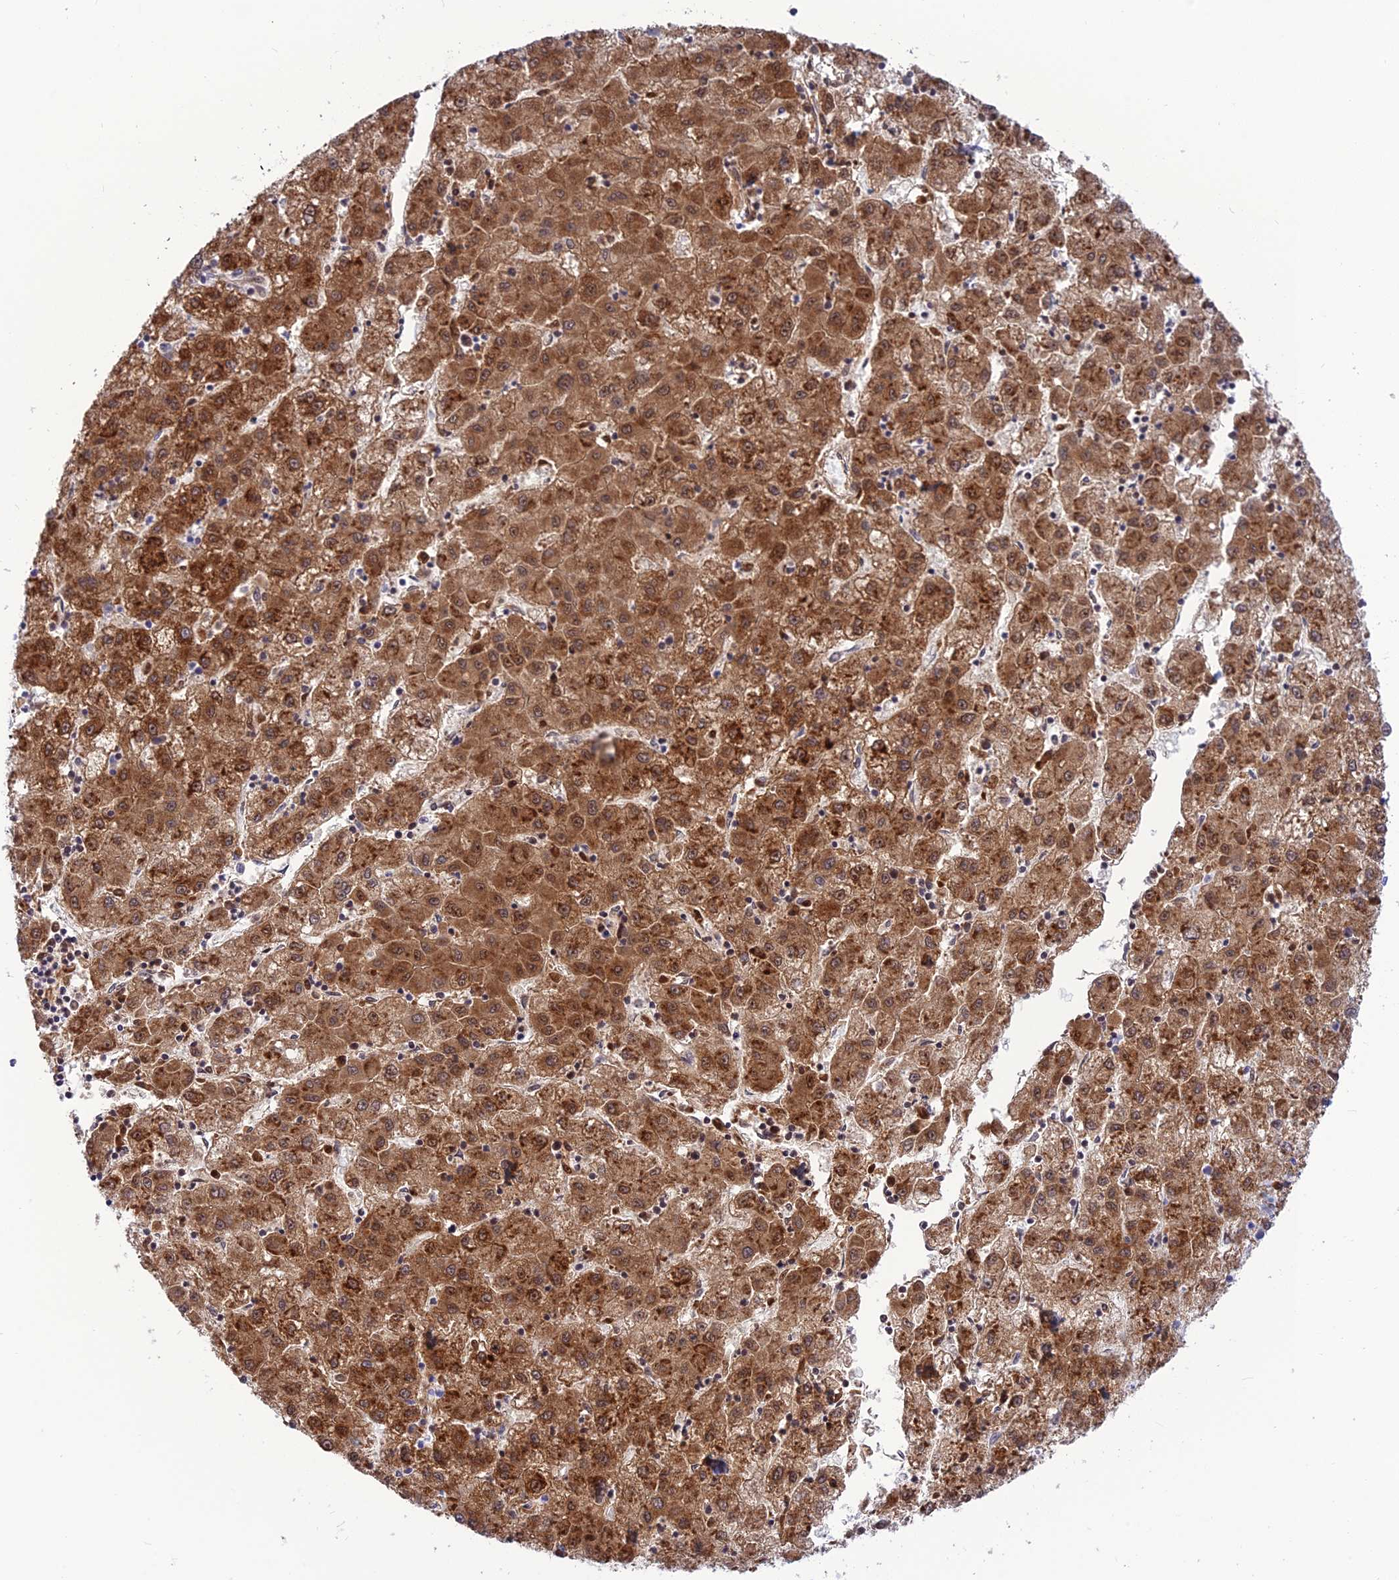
{"staining": {"intensity": "moderate", "quantity": ">75%", "location": "cytoplasmic/membranous"}, "tissue": "liver cancer", "cell_type": "Tumor cells", "image_type": "cancer", "snomed": [{"axis": "morphology", "description": "Carcinoma, Hepatocellular, NOS"}, {"axis": "topography", "description": "Liver"}], "caption": "An image of liver cancer stained for a protein reveals moderate cytoplasmic/membranous brown staining in tumor cells. (Stains: DAB in brown, nuclei in blue, Microscopy: brightfield microscopy at high magnification).", "gene": "GLYATL1", "patient": {"sex": "male", "age": 72}}